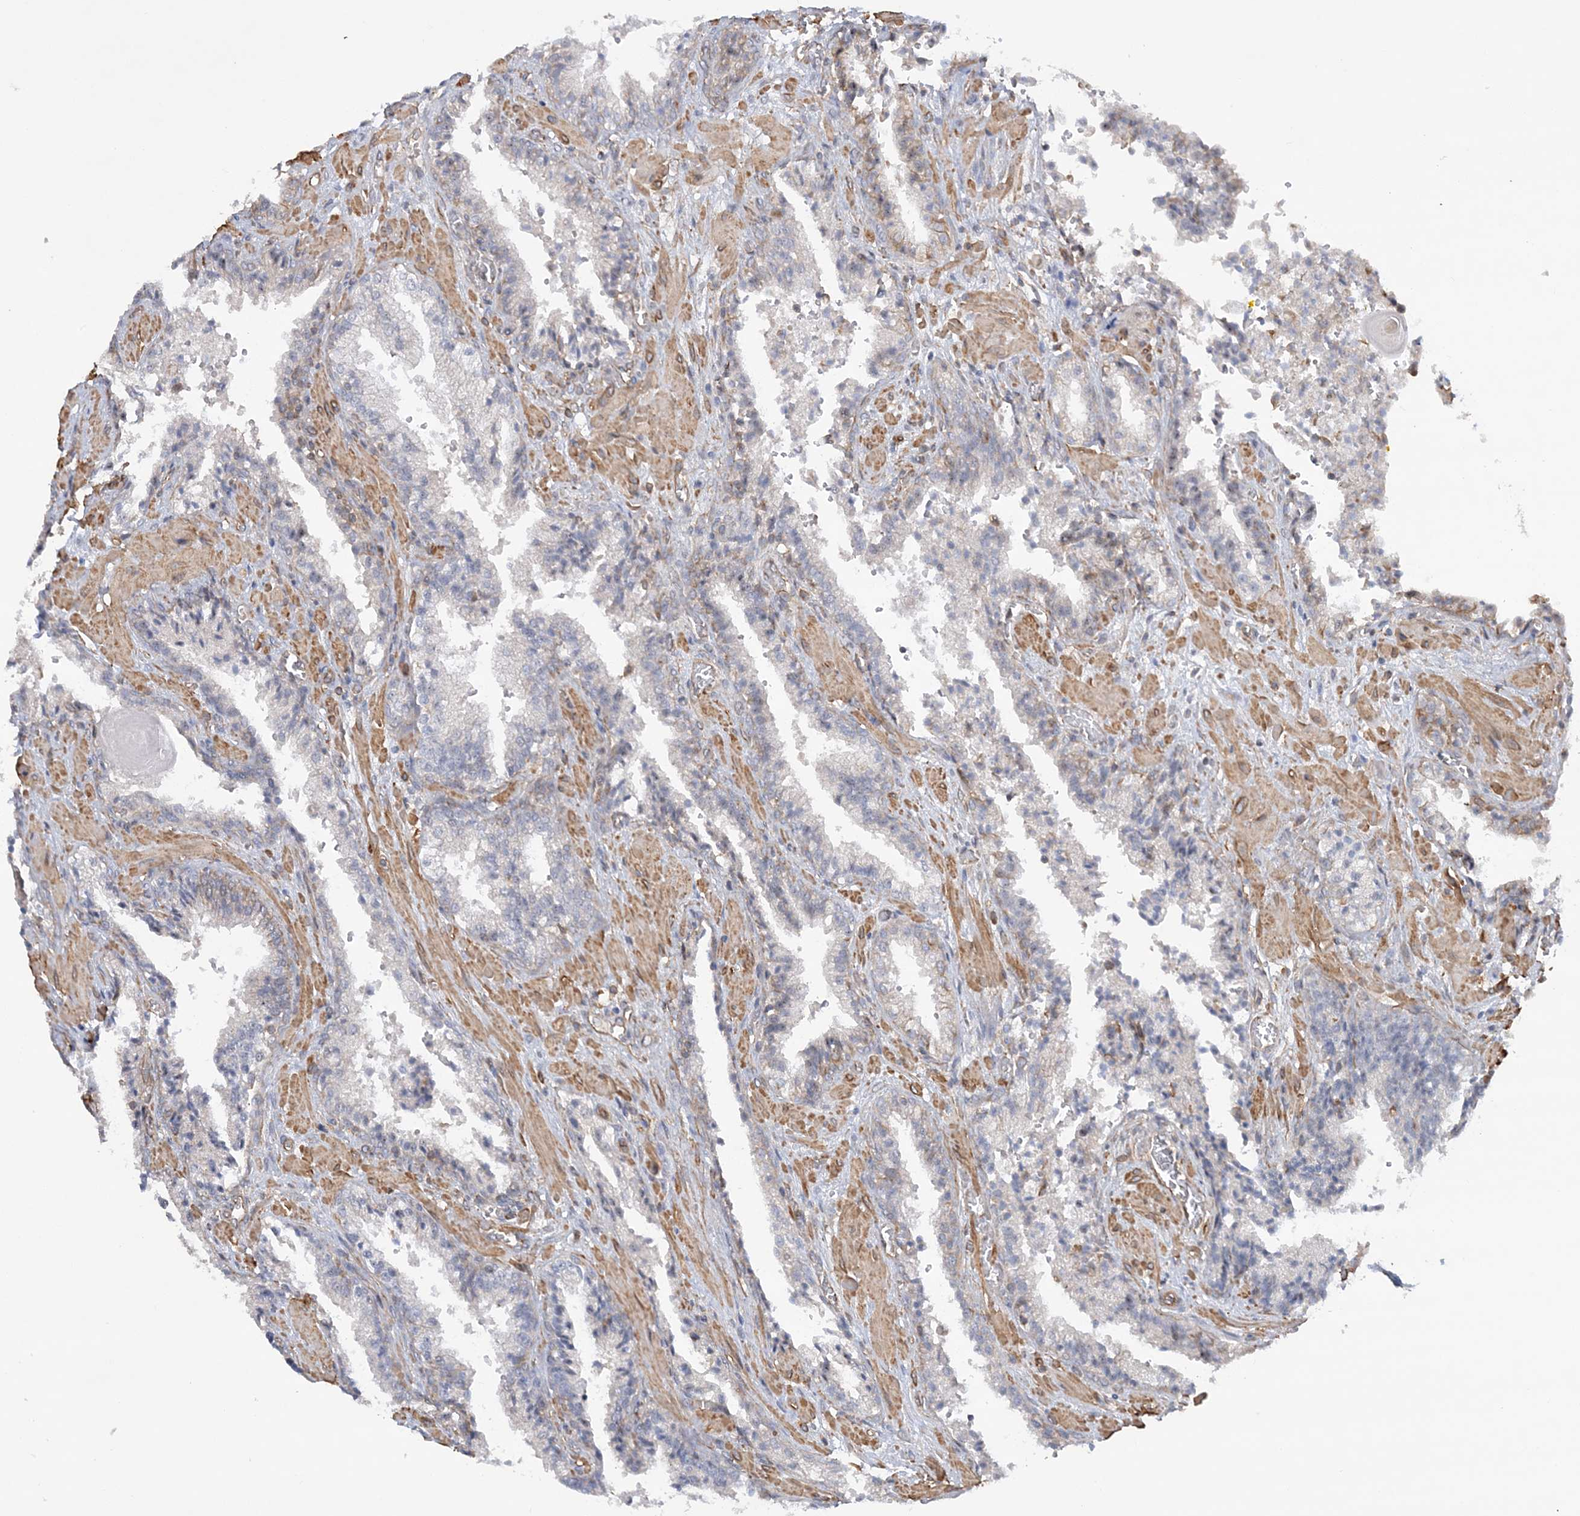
{"staining": {"intensity": "negative", "quantity": "none", "location": "none"}, "tissue": "prostate cancer", "cell_type": "Tumor cells", "image_type": "cancer", "snomed": [{"axis": "morphology", "description": "Adenocarcinoma, High grade"}, {"axis": "topography", "description": "Prostate"}], "caption": "Immunohistochemical staining of prostate adenocarcinoma (high-grade) reveals no significant staining in tumor cells.", "gene": "ZNF821", "patient": {"sex": "male", "age": 58}}